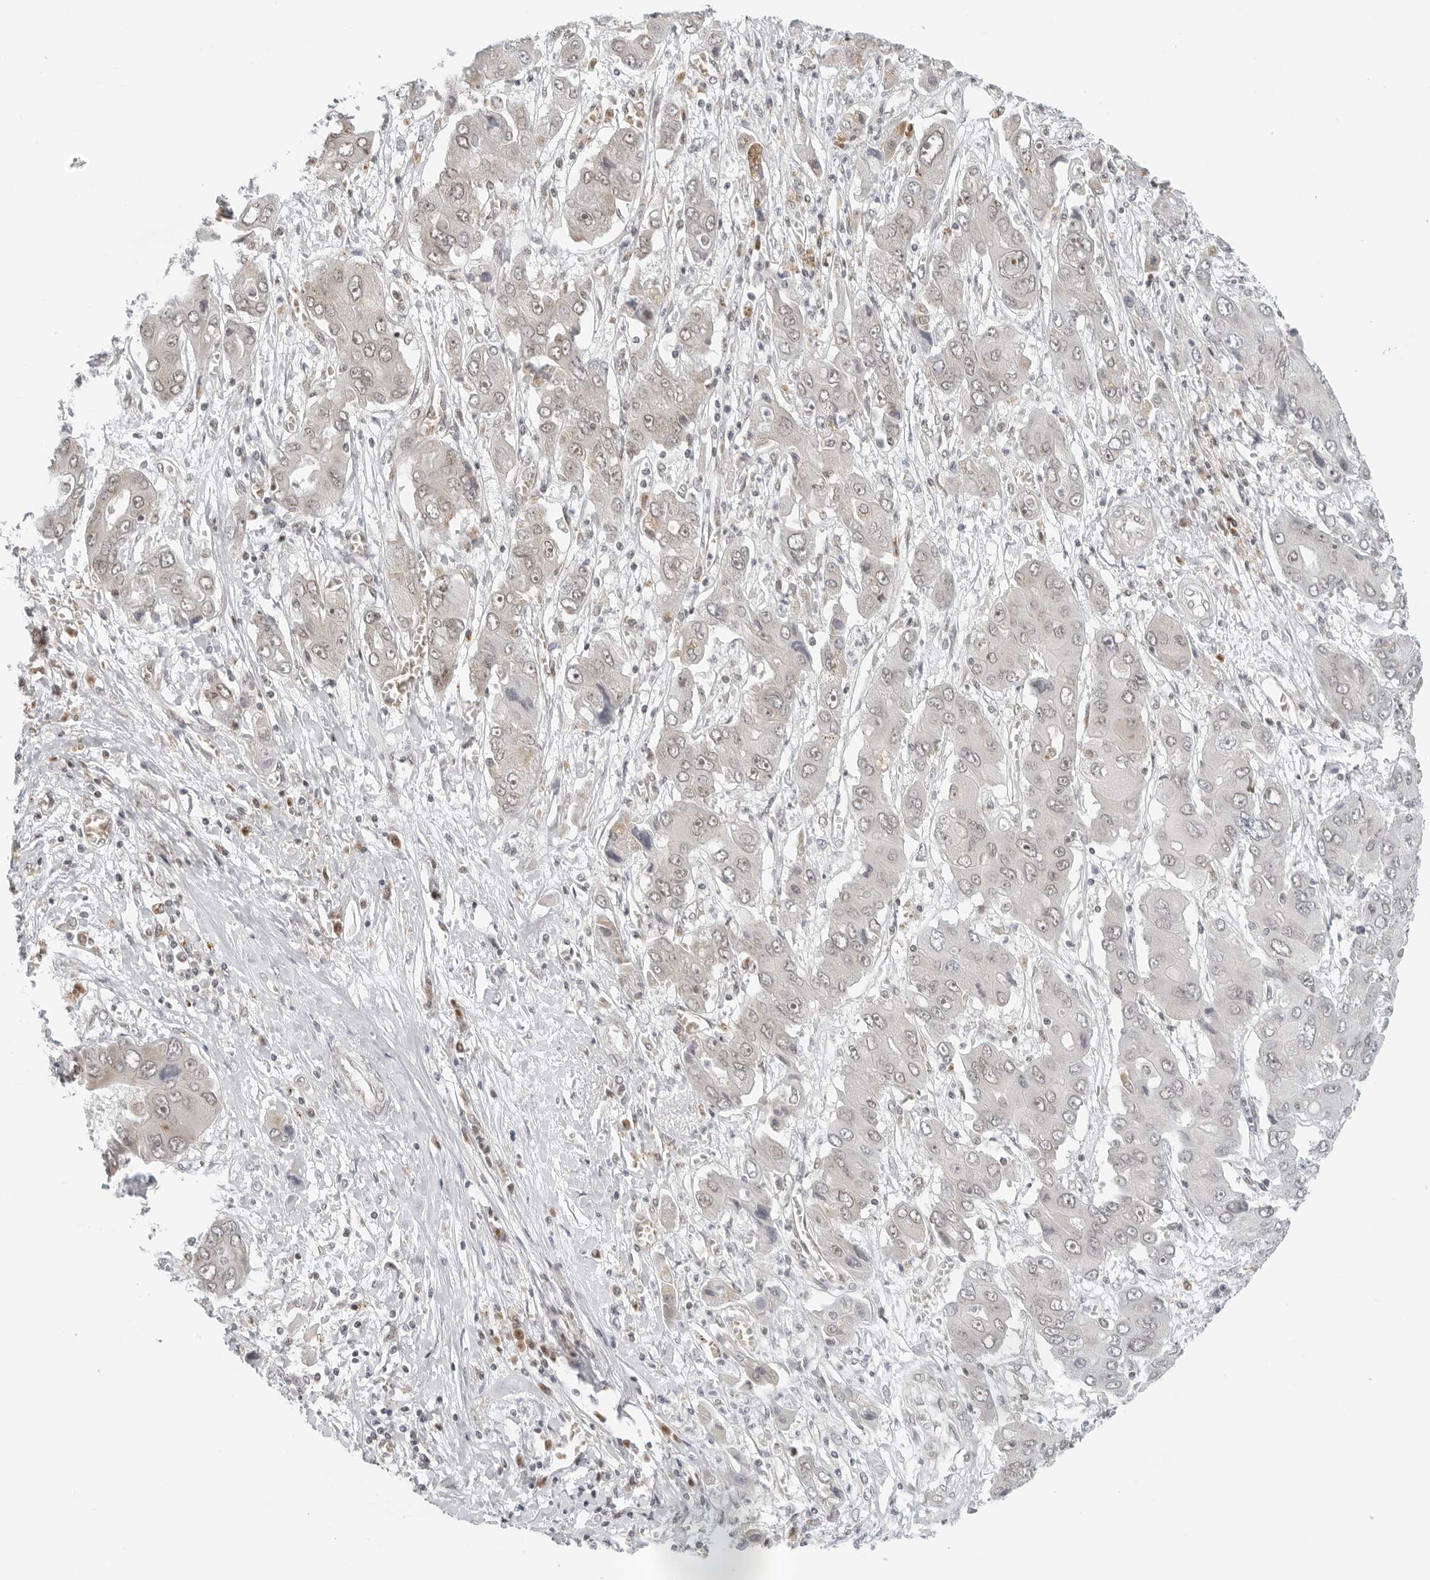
{"staining": {"intensity": "negative", "quantity": "none", "location": "none"}, "tissue": "liver cancer", "cell_type": "Tumor cells", "image_type": "cancer", "snomed": [{"axis": "morphology", "description": "Cholangiocarcinoma"}, {"axis": "topography", "description": "Liver"}], "caption": "Liver cancer was stained to show a protein in brown. There is no significant expression in tumor cells.", "gene": "TOX4", "patient": {"sex": "male", "age": 67}}